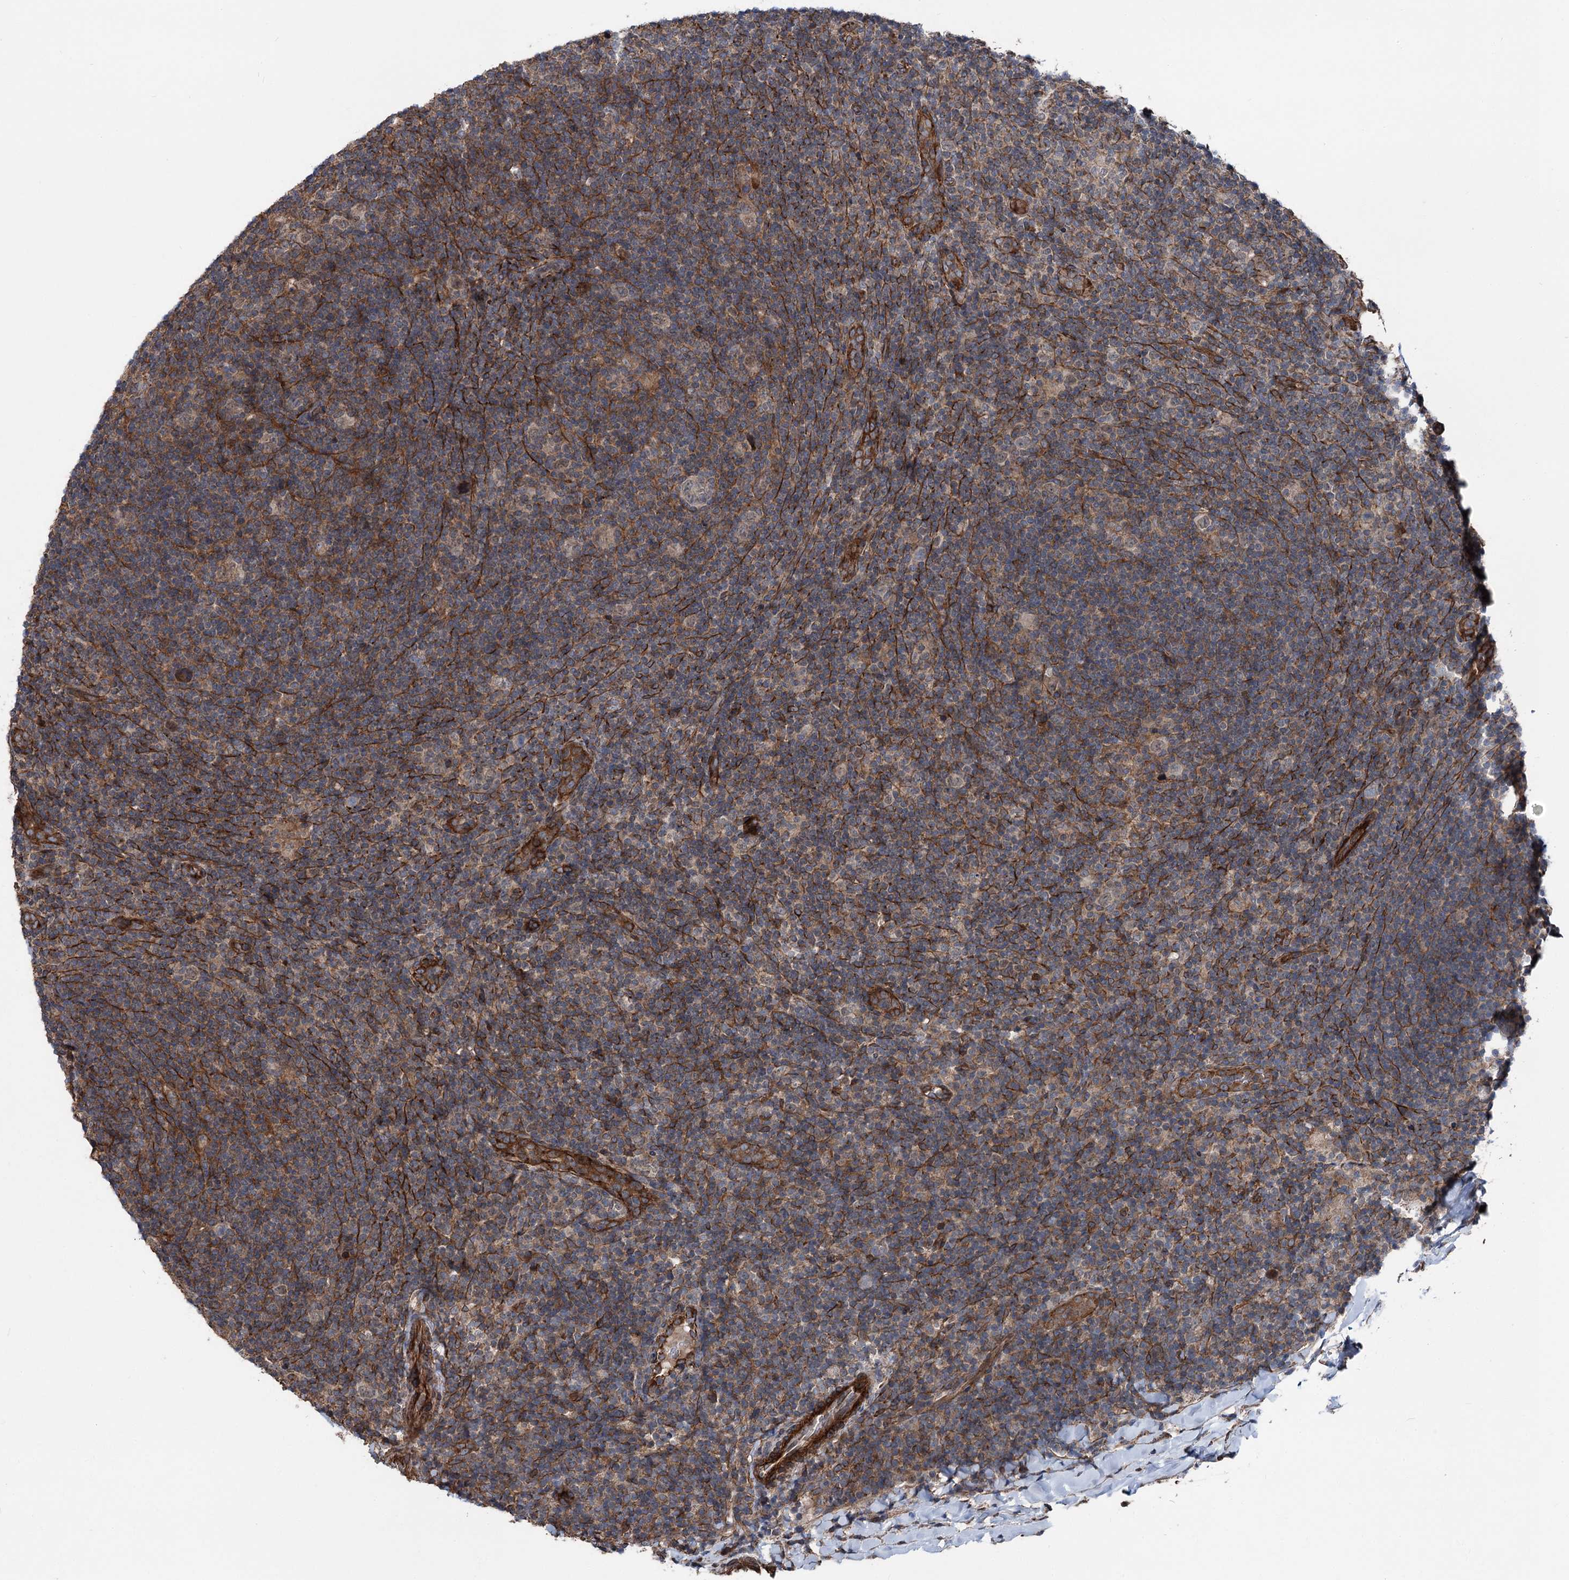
{"staining": {"intensity": "negative", "quantity": "none", "location": "none"}, "tissue": "lymphoma", "cell_type": "Tumor cells", "image_type": "cancer", "snomed": [{"axis": "morphology", "description": "Hodgkin's disease, NOS"}, {"axis": "topography", "description": "Lymph node"}], "caption": "Hodgkin's disease was stained to show a protein in brown. There is no significant expression in tumor cells. (DAB (3,3'-diaminobenzidine) immunohistochemistry, high magnification).", "gene": "ITFG2", "patient": {"sex": "female", "age": 57}}